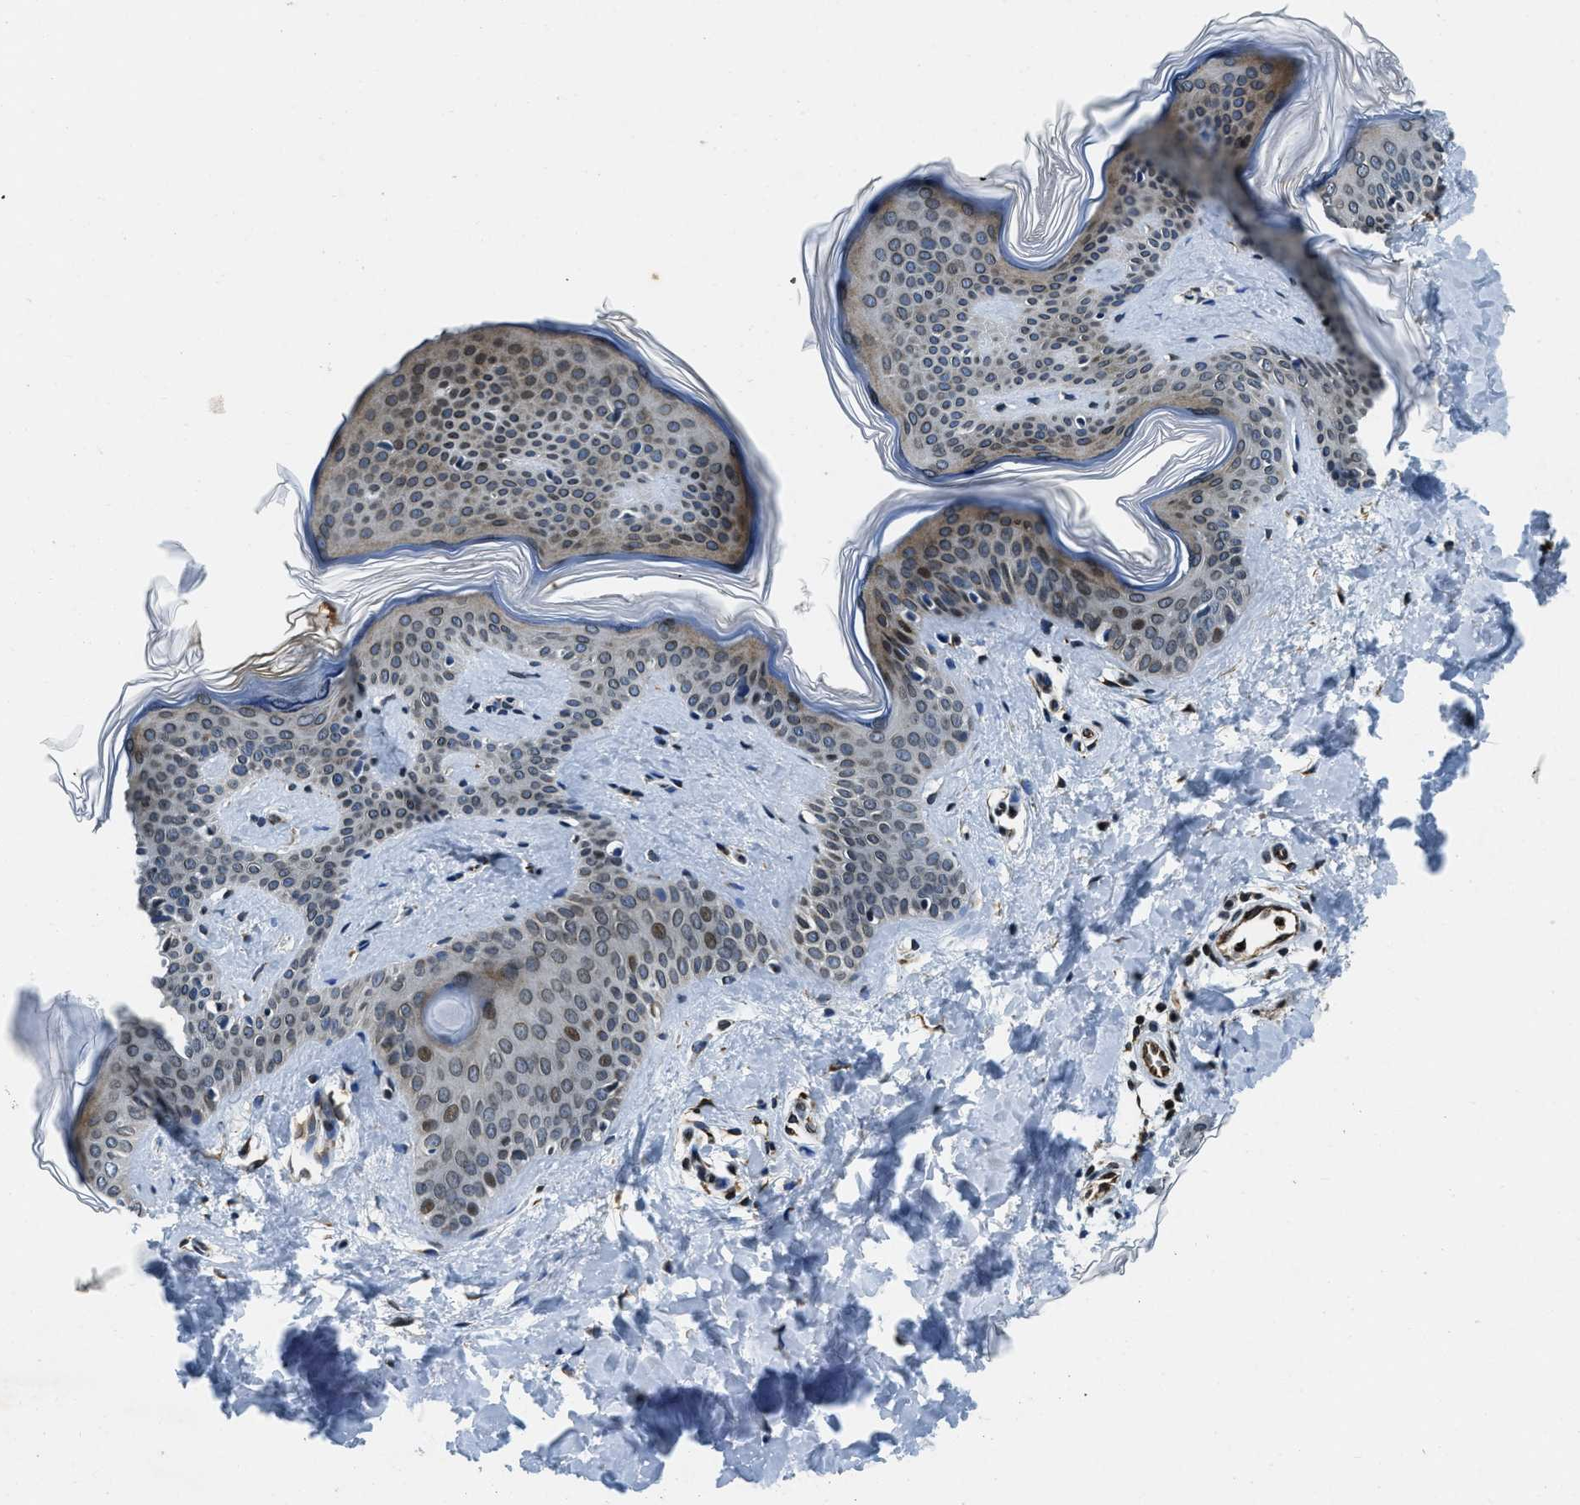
{"staining": {"intensity": "moderate", "quantity": ">75%", "location": "cytoplasmic/membranous,nuclear"}, "tissue": "skin", "cell_type": "Fibroblasts", "image_type": "normal", "snomed": [{"axis": "morphology", "description": "Normal tissue, NOS"}, {"axis": "topography", "description": "Skin"}], "caption": "Immunohistochemistry (DAB) staining of benign human skin demonstrates moderate cytoplasmic/membranous,nuclear protein expression in approximately >75% of fibroblasts.", "gene": "ZC3HC1", "patient": {"sex": "female", "age": 17}}